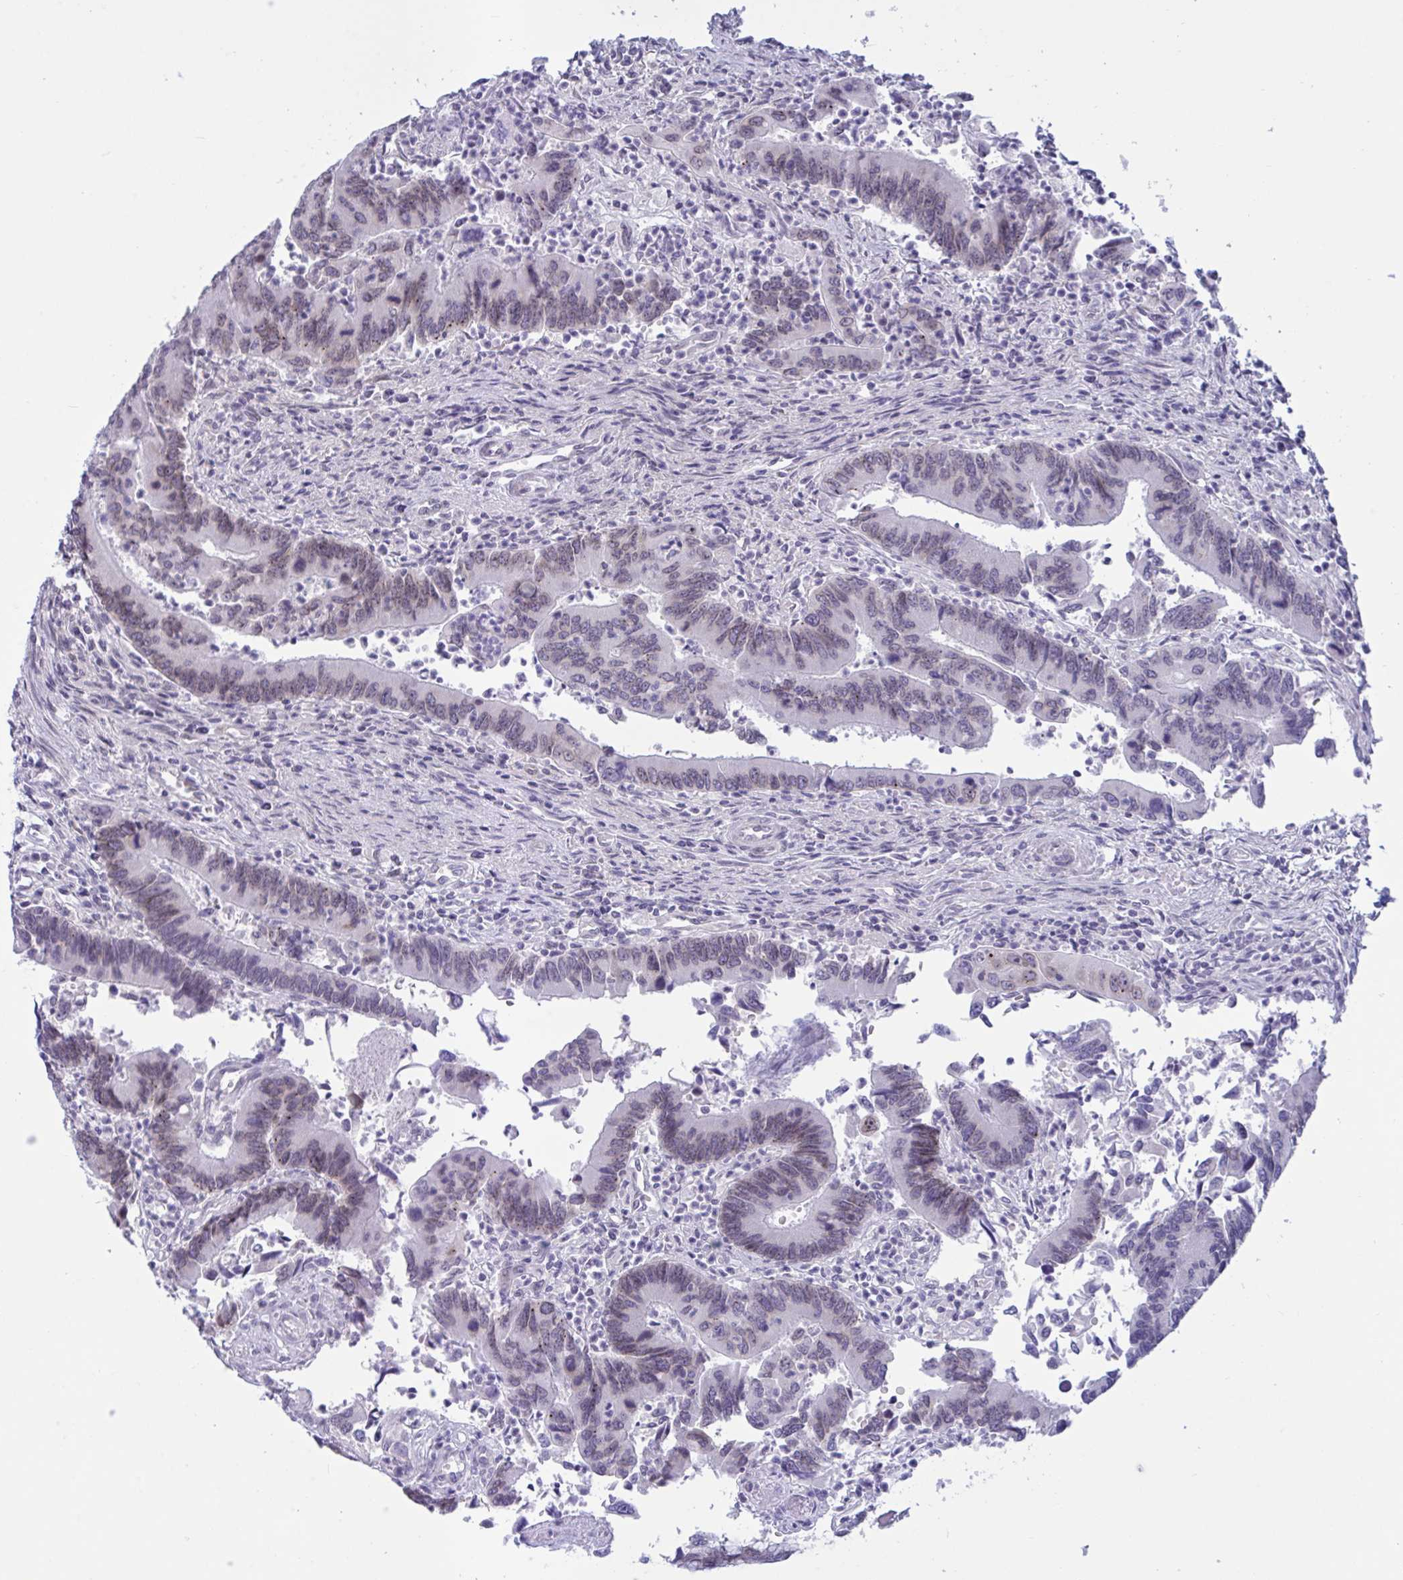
{"staining": {"intensity": "weak", "quantity": "25%-75%", "location": "nuclear"}, "tissue": "colorectal cancer", "cell_type": "Tumor cells", "image_type": "cancer", "snomed": [{"axis": "morphology", "description": "Adenocarcinoma, NOS"}, {"axis": "topography", "description": "Colon"}], "caption": "Colorectal adenocarcinoma tissue shows weak nuclear expression in about 25%-75% of tumor cells, visualized by immunohistochemistry. (Brightfield microscopy of DAB IHC at high magnification).", "gene": "DOCK11", "patient": {"sex": "female", "age": 67}}